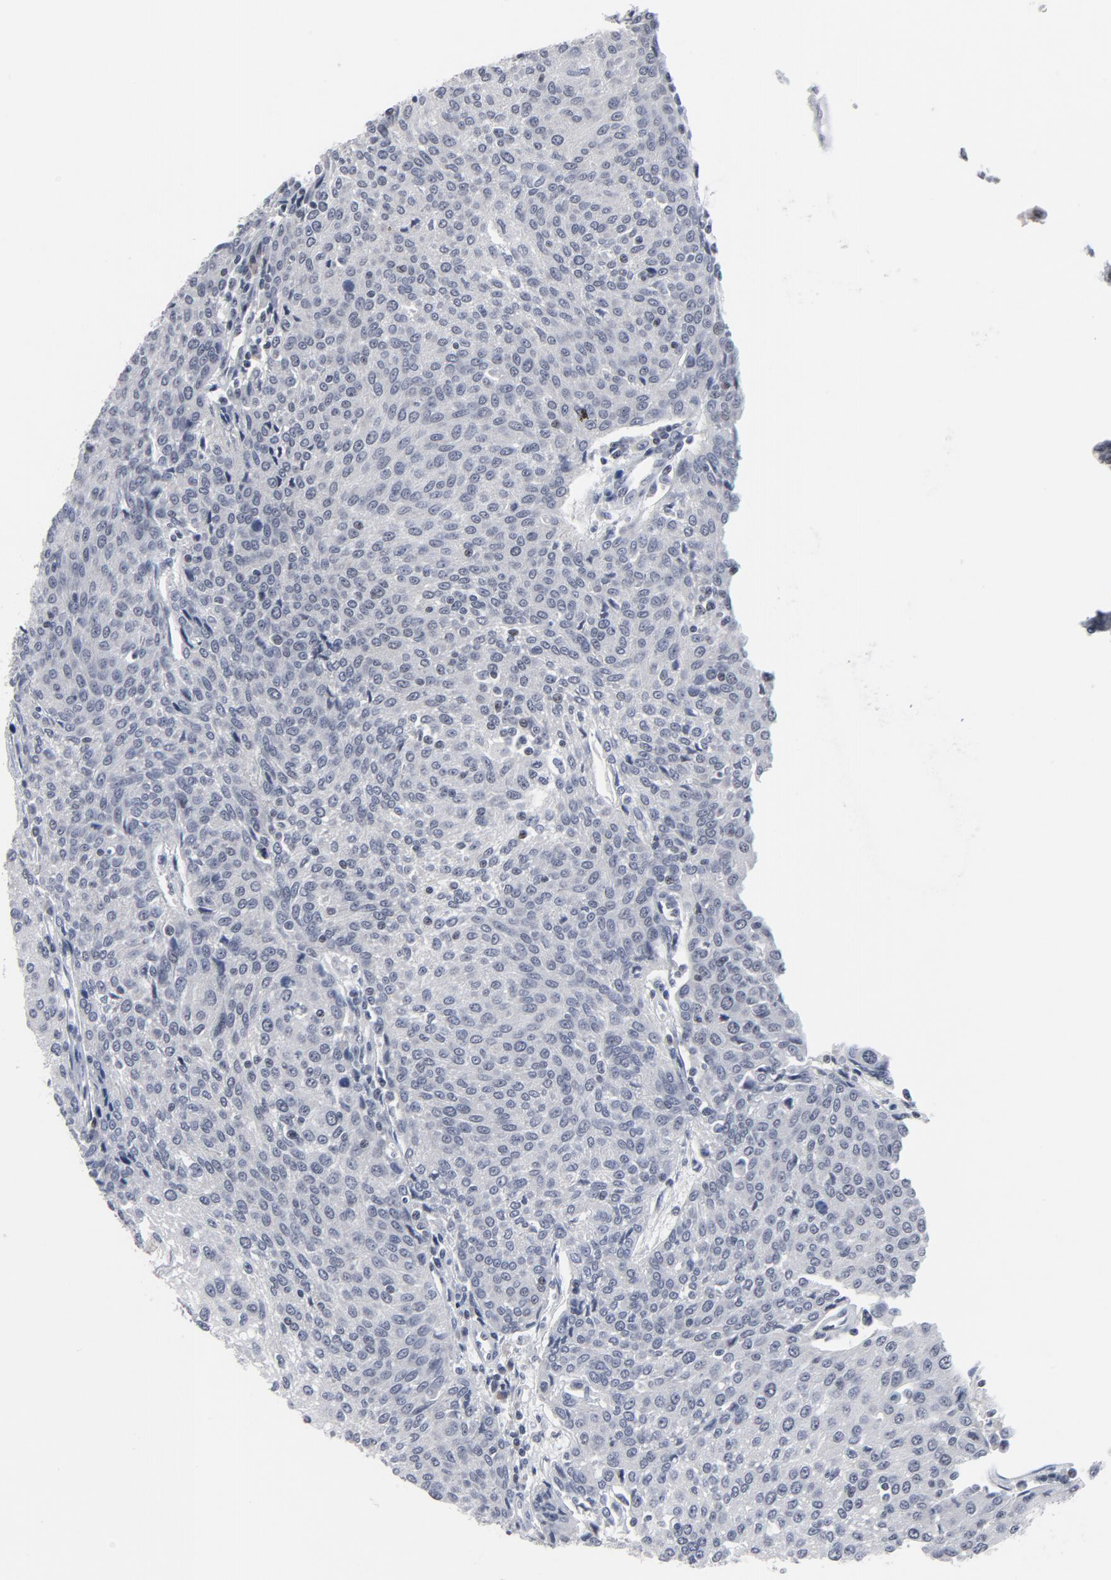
{"staining": {"intensity": "negative", "quantity": "none", "location": "none"}, "tissue": "urothelial cancer", "cell_type": "Tumor cells", "image_type": "cancer", "snomed": [{"axis": "morphology", "description": "Urothelial carcinoma, High grade"}, {"axis": "topography", "description": "Urinary bladder"}], "caption": "IHC image of urothelial cancer stained for a protein (brown), which displays no staining in tumor cells.", "gene": "GABPA", "patient": {"sex": "female", "age": 85}}